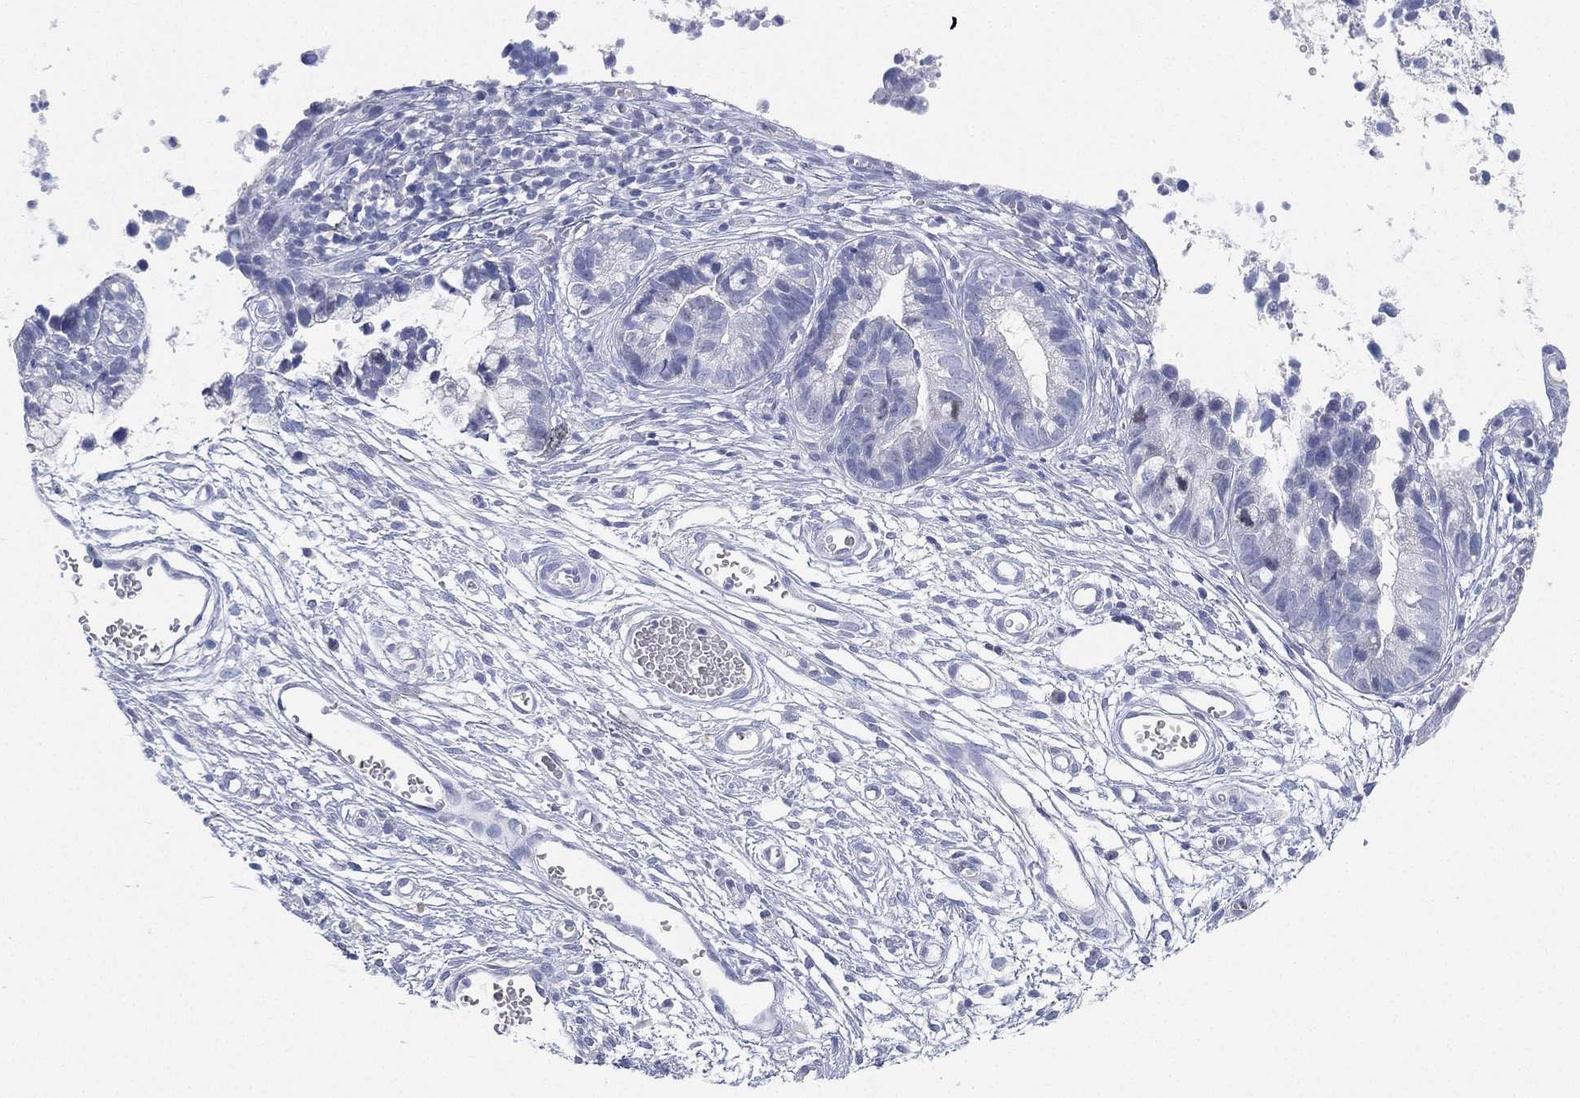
{"staining": {"intensity": "negative", "quantity": "none", "location": "none"}, "tissue": "cervical cancer", "cell_type": "Tumor cells", "image_type": "cancer", "snomed": [{"axis": "morphology", "description": "Adenocarcinoma, NOS"}, {"axis": "topography", "description": "Cervix"}], "caption": "High power microscopy histopathology image of an IHC image of adenocarcinoma (cervical), revealing no significant staining in tumor cells. (Stains: DAB (3,3'-diaminobenzidine) immunohistochemistry (IHC) with hematoxylin counter stain, Microscopy: brightfield microscopy at high magnification).", "gene": "FAM187B", "patient": {"sex": "female", "age": 44}}